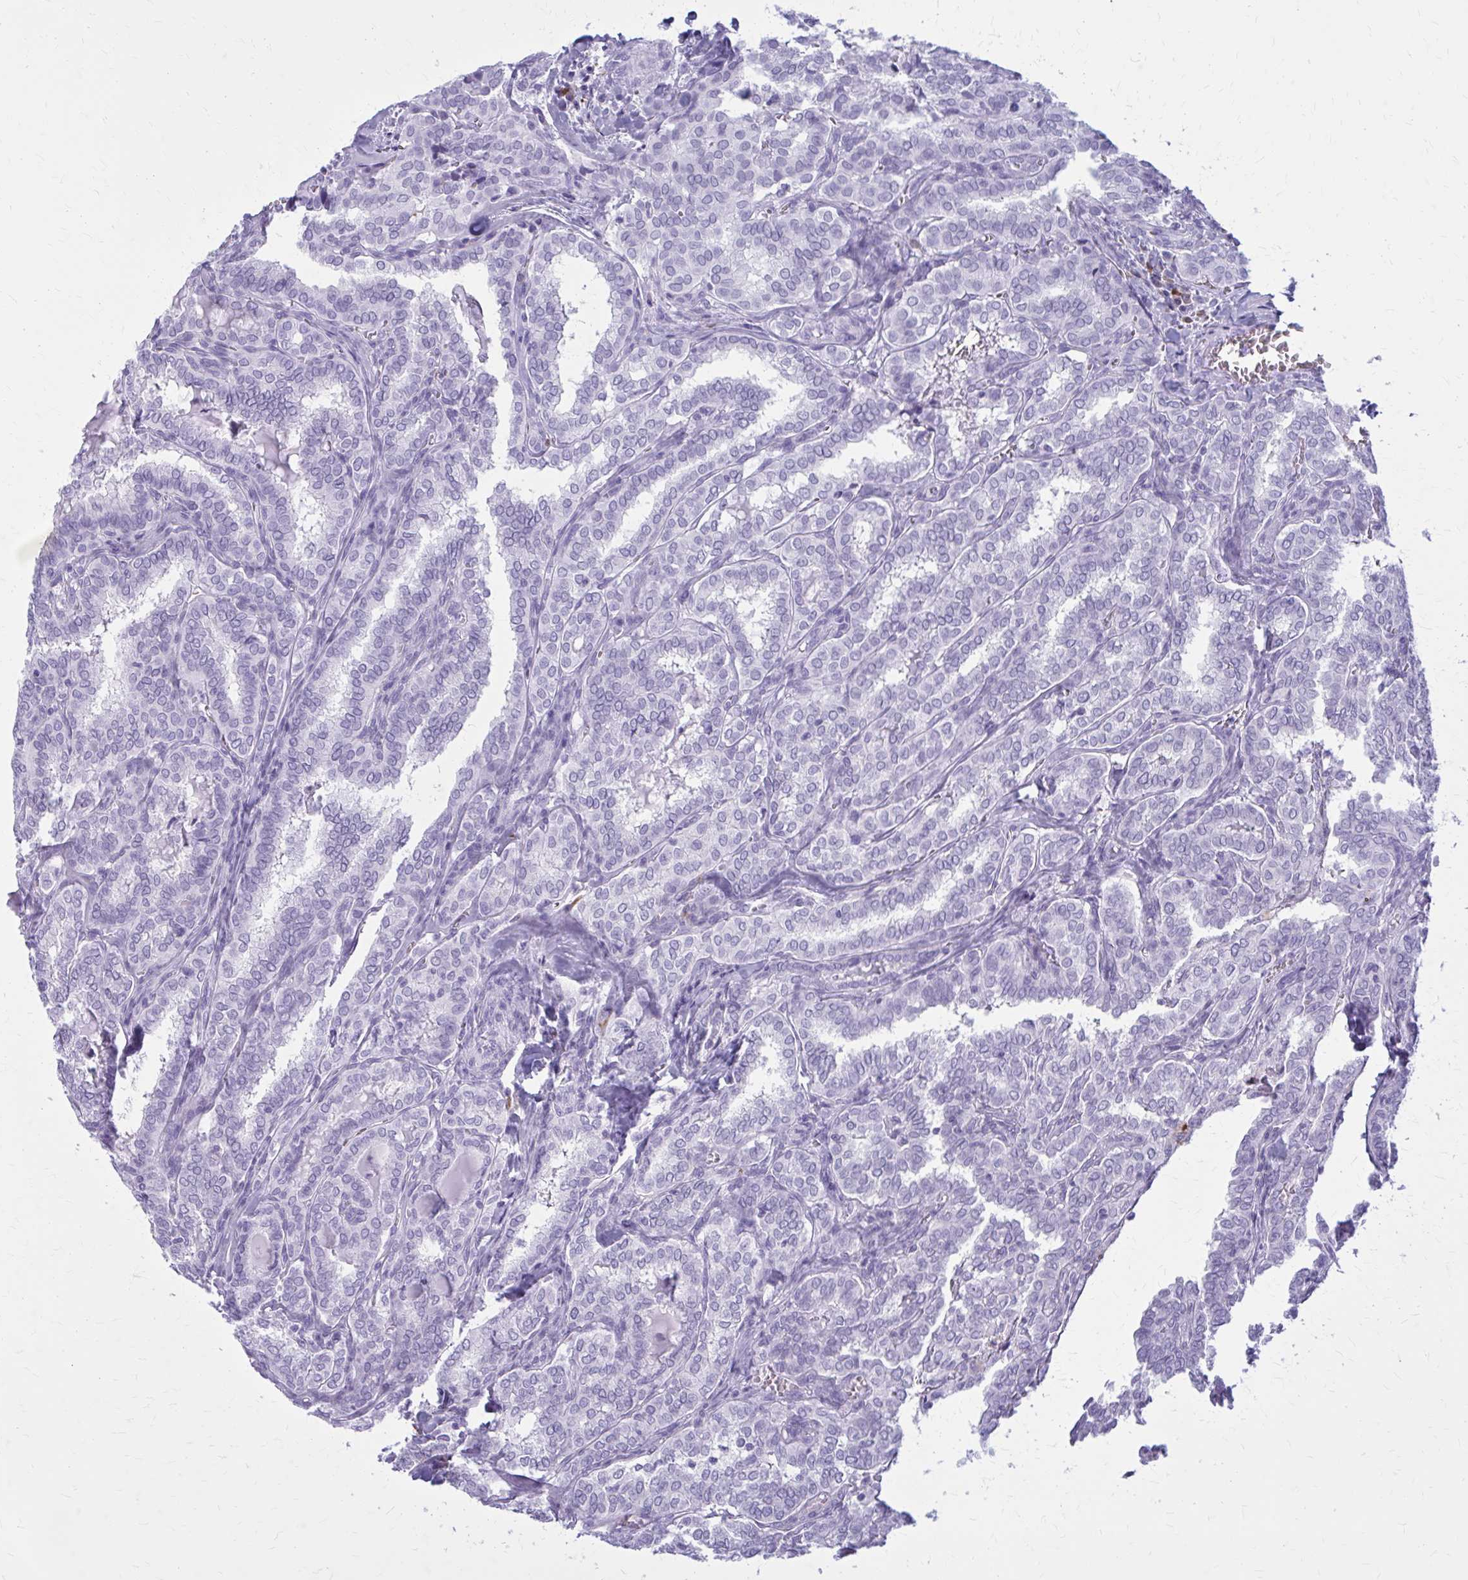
{"staining": {"intensity": "negative", "quantity": "none", "location": "none"}, "tissue": "thyroid cancer", "cell_type": "Tumor cells", "image_type": "cancer", "snomed": [{"axis": "morphology", "description": "Papillary adenocarcinoma, NOS"}, {"axis": "topography", "description": "Thyroid gland"}], "caption": "Papillary adenocarcinoma (thyroid) was stained to show a protein in brown. There is no significant staining in tumor cells.", "gene": "ZDHHC7", "patient": {"sex": "female", "age": 30}}